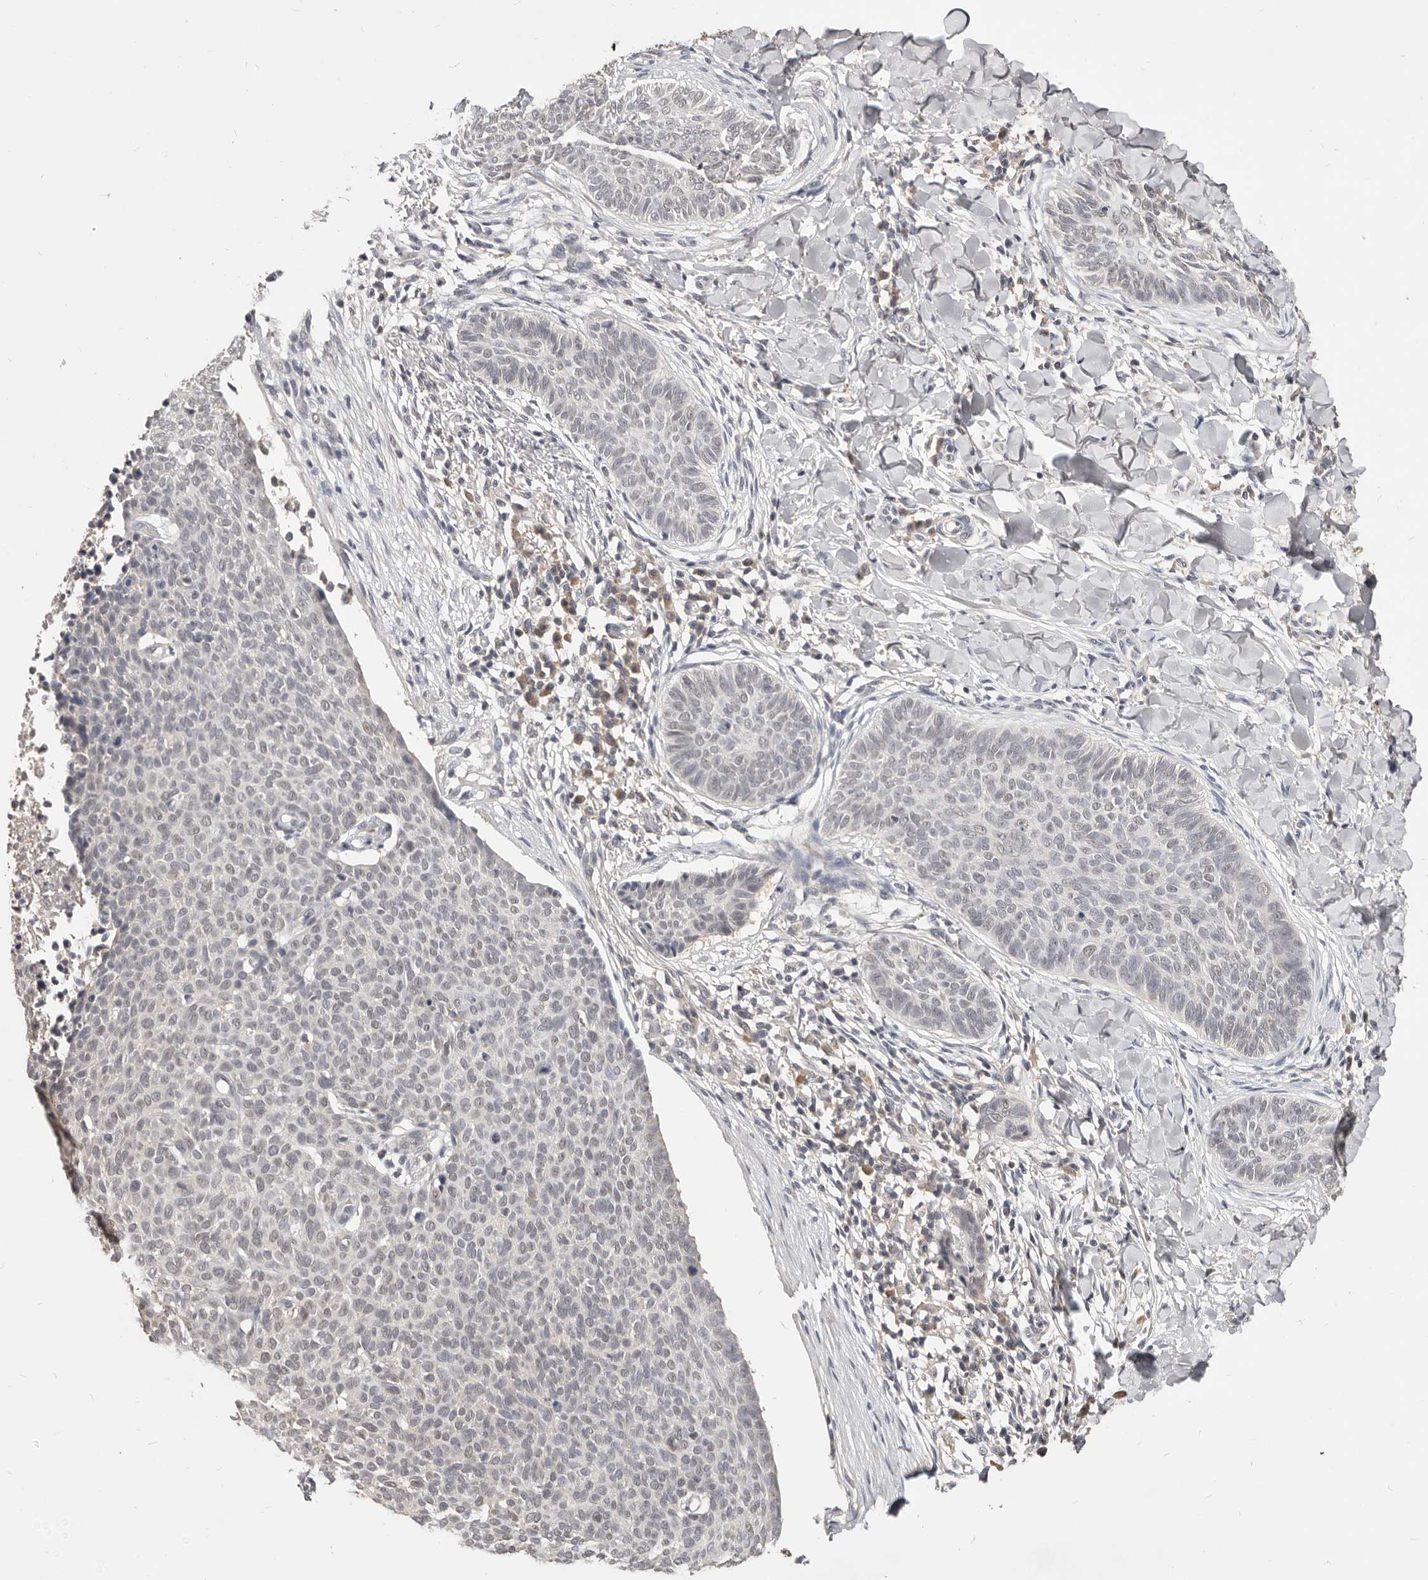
{"staining": {"intensity": "negative", "quantity": "none", "location": "none"}, "tissue": "skin cancer", "cell_type": "Tumor cells", "image_type": "cancer", "snomed": [{"axis": "morphology", "description": "Normal tissue, NOS"}, {"axis": "morphology", "description": "Basal cell carcinoma"}, {"axis": "topography", "description": "Skin"}], "caption": "Tumor cells are negative for brown protein staining in skin cancer.", "gene": "TSPAN13", "patient": {"sex": "male", "age": 50}}